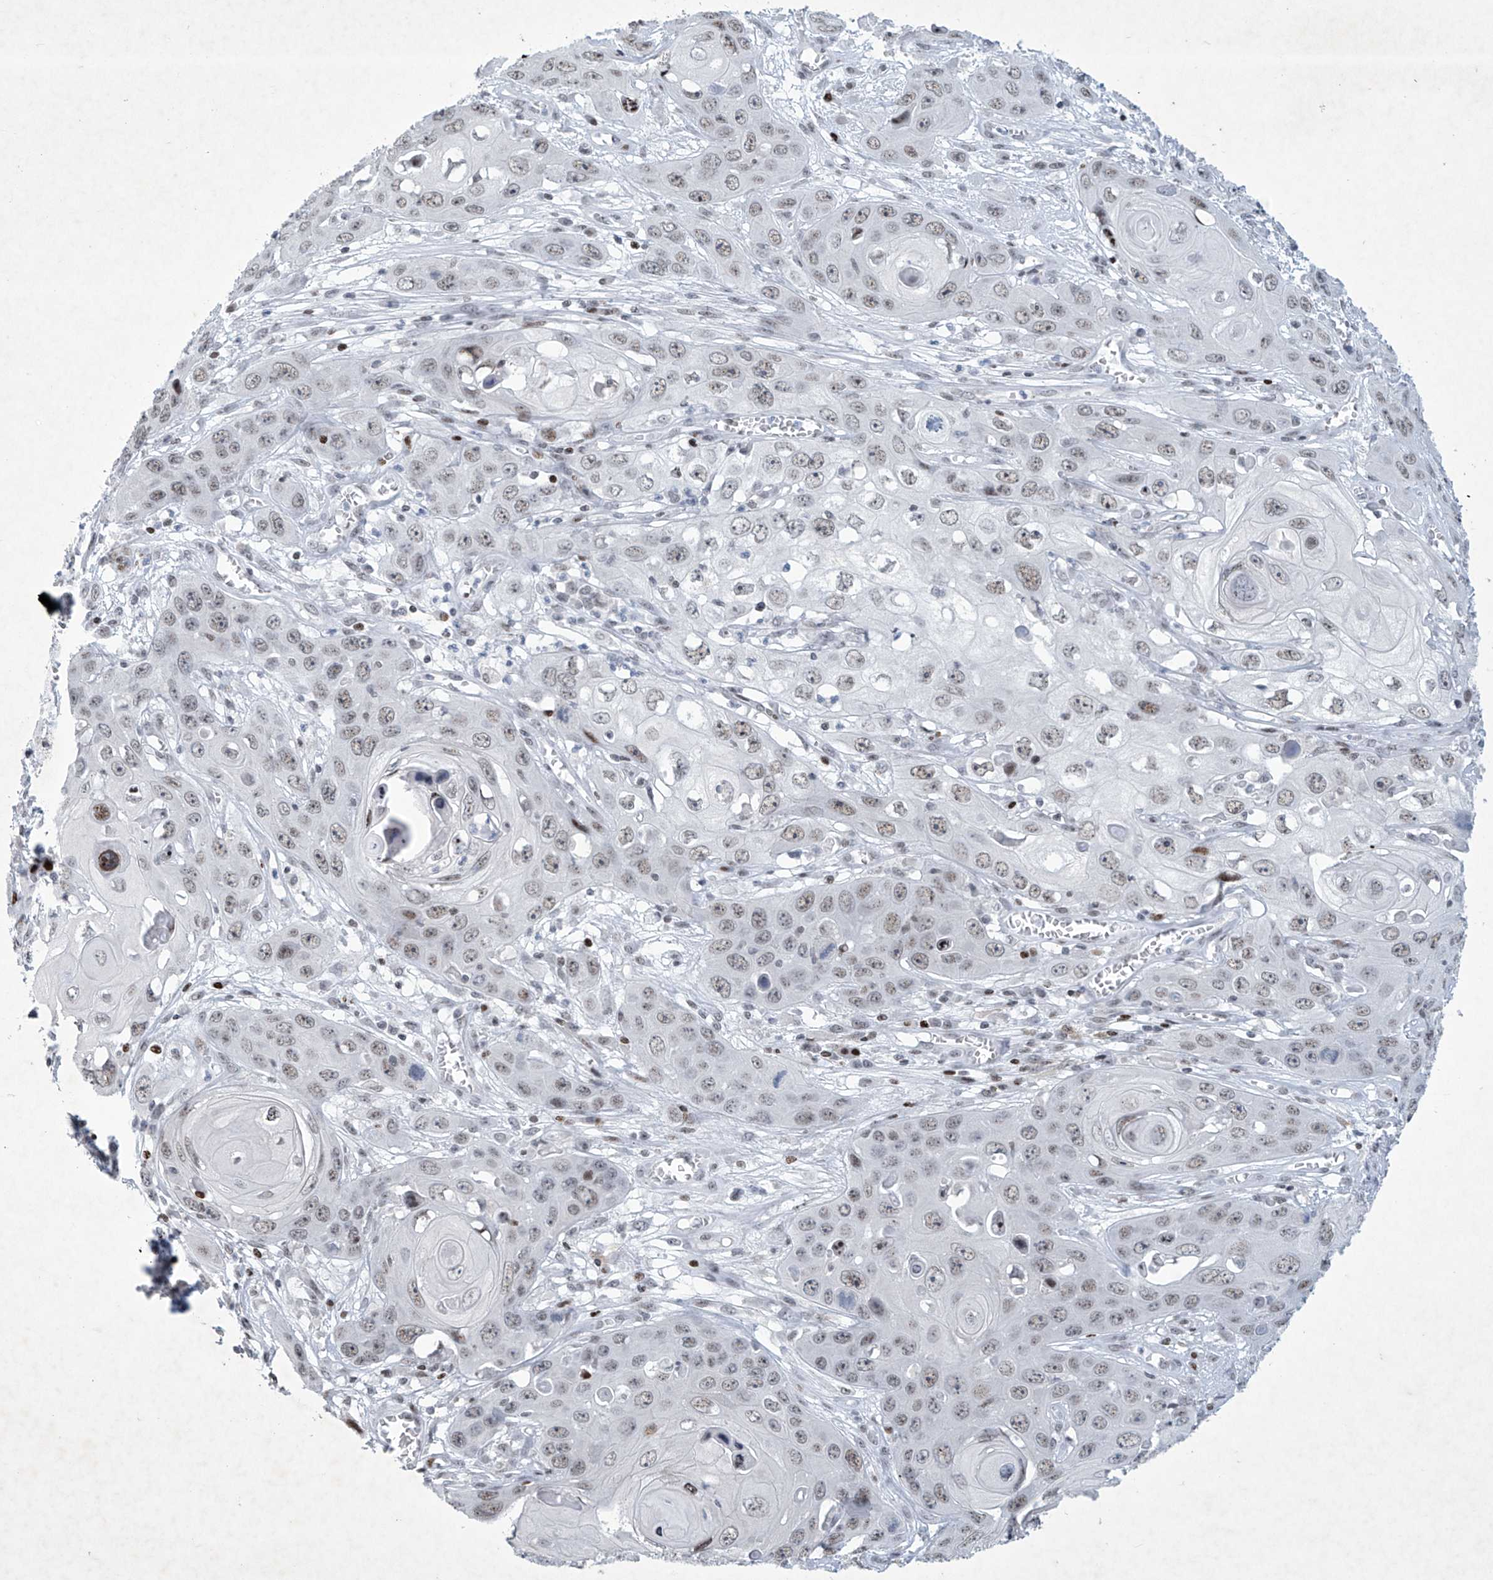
{"staining": {"intensity": "weak", "quantity": ">75%", "location": "nuclear"}, "tissue": "skin cancer", "cell_type": "Tumor cells", "image_type": "cancer", "snomed": [{"axis": "morphology", "description": "Squamous cell carcinoma, NOS"}, {"axis": "topography", "description": "Skin"}], "caption": "Immunohistochemical staining of skin cancer (squamous cell carcinoma) shows weak nuclear protein staining in approximately >75% of tumor cells. (IHC, brightfield microscopy, high magnification).", "gene": "RFX7", "patient": {"sex": "male", "age": 55}}